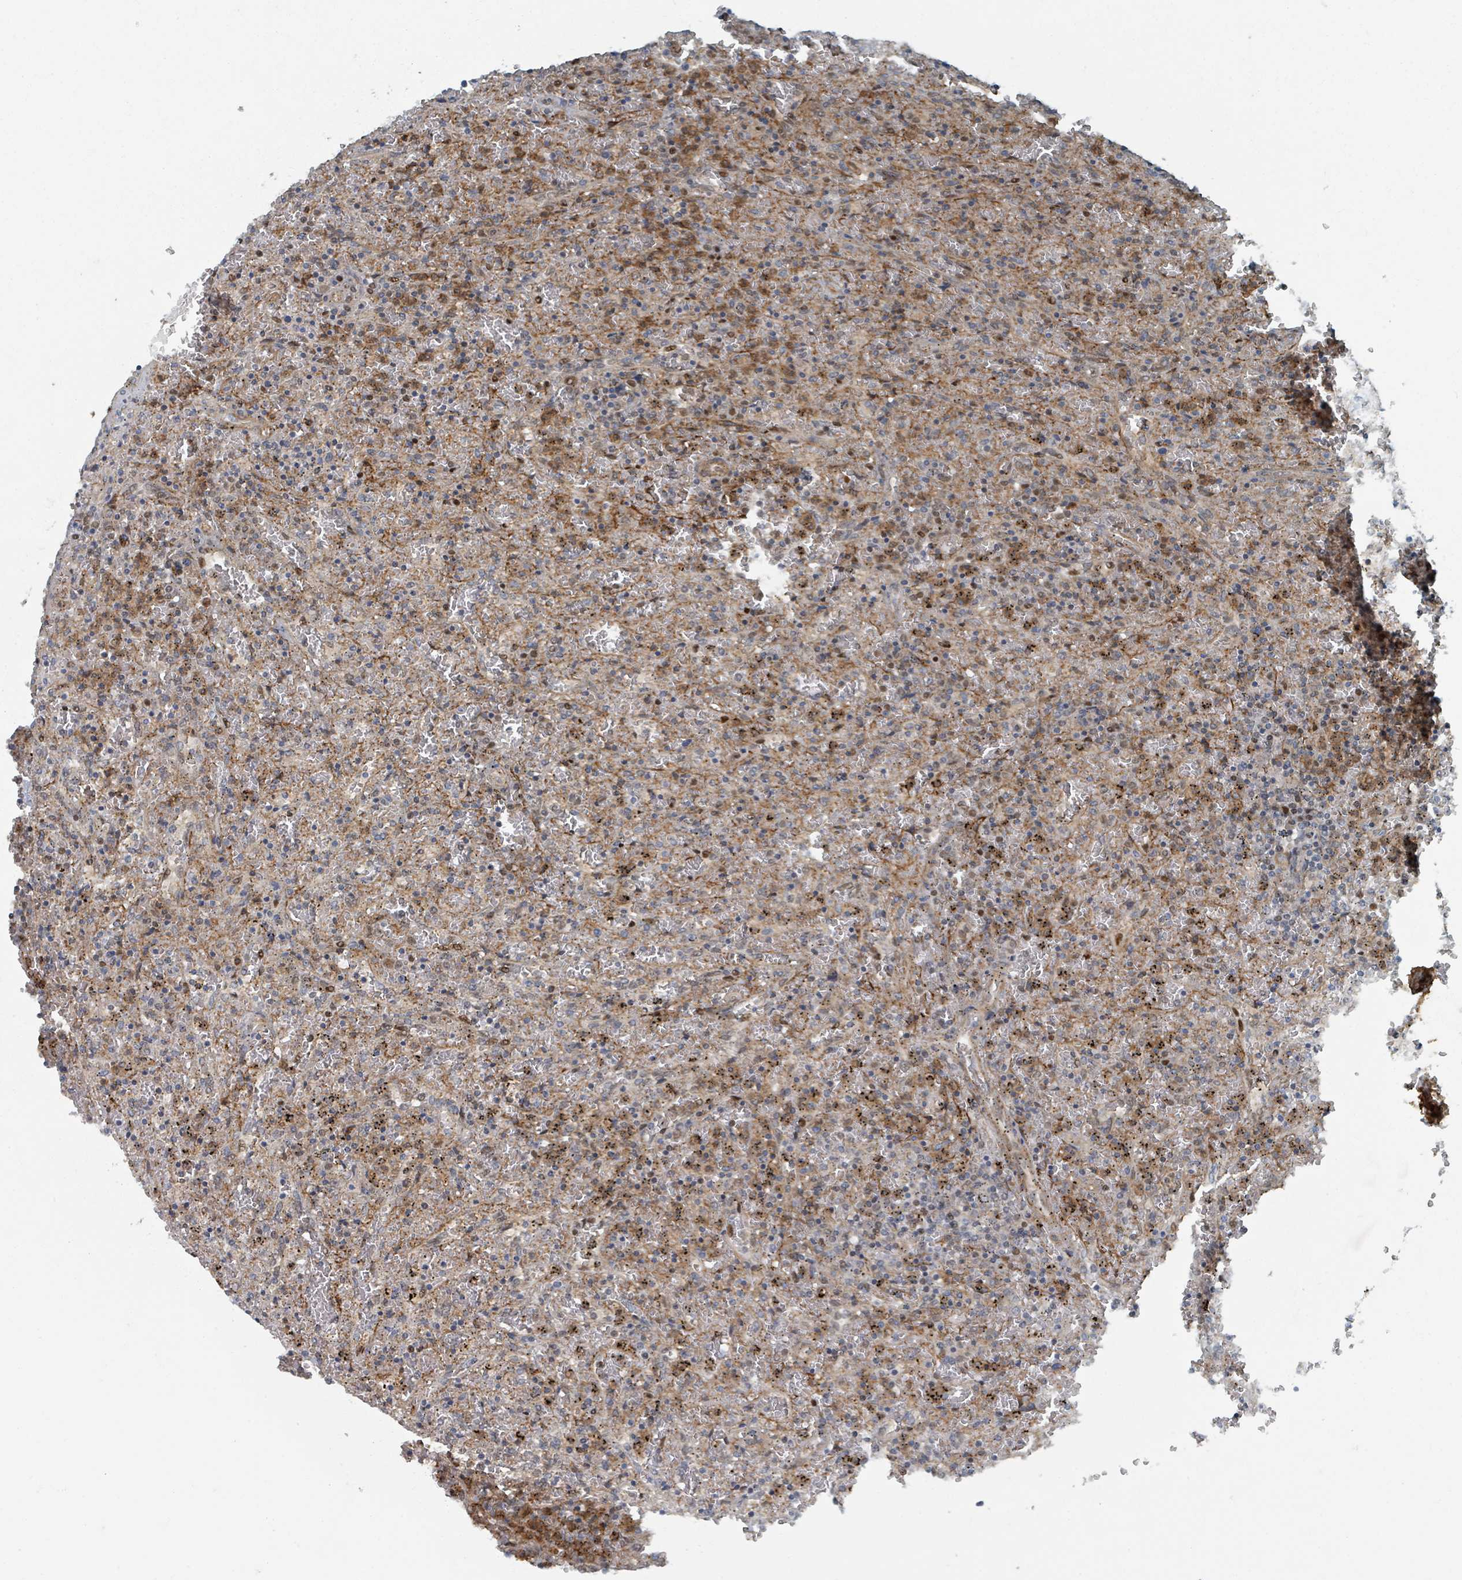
{"staining": {"intensity": "negative", "quantity": "none", "location": "none"}, "tissue": "lymphoma", "cell_type": "Tumor cells", "image_type": "cancer", "snomed": [{"axis": "morphology", "description": "Malignant lymphoma, non-Hodgkin's type, Low grade"}, {"axis": "topography", "description": "Spleen"}], "caption": "Immunohistochemistry histopathology image of neoplastic tissue: human lymphoma stained with DAB (3,3'-diaminobenzidine) shows no significant protein staining in tumor cells.", "gene": "RHPN2", "patient": {"sex": "female", "age": 64}}